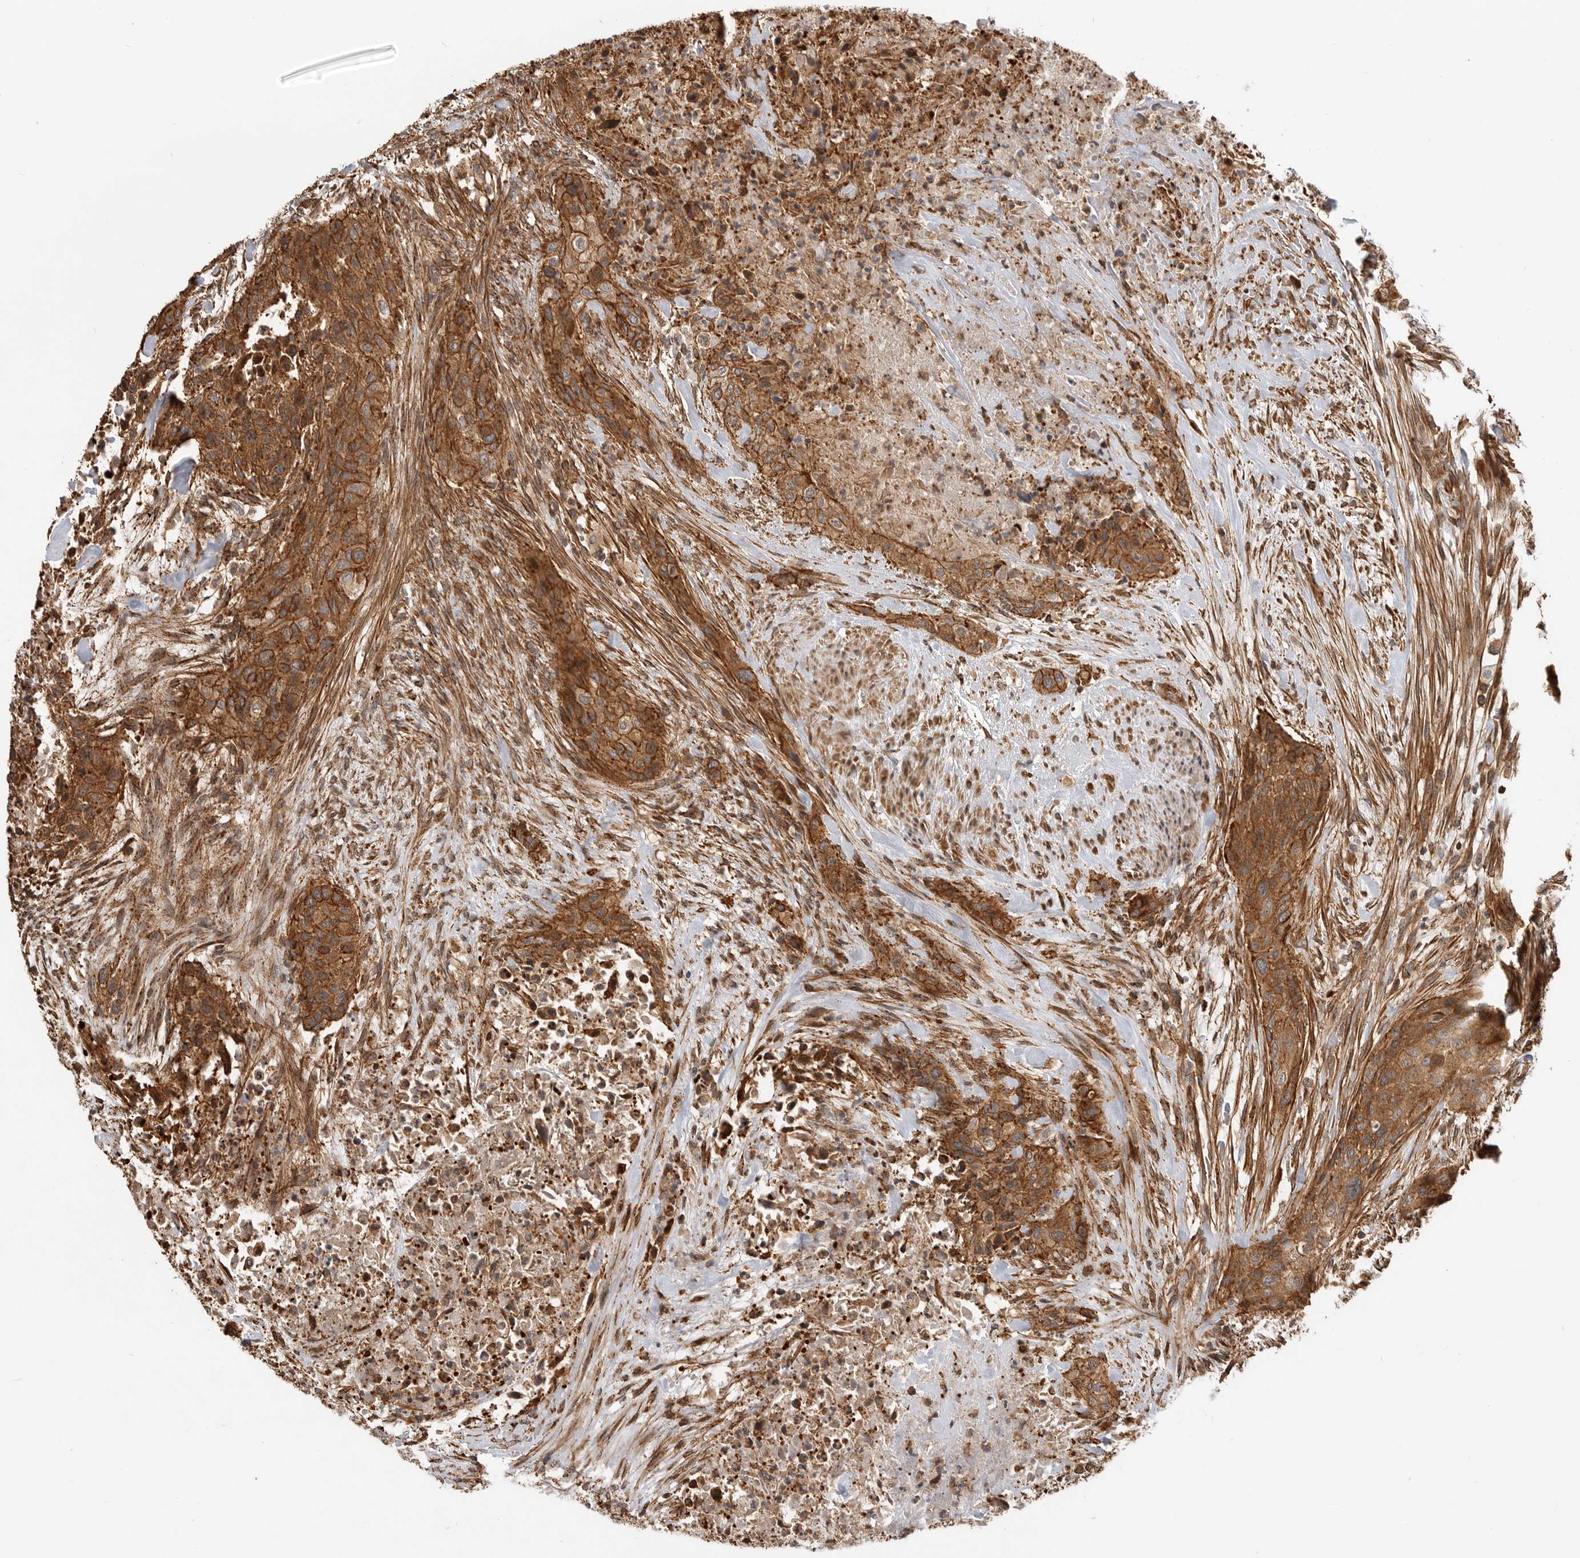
{"staining": {"intensity": "strong", "quantity": ">75%", "location": "cytoplasmic/membranous"}, "tissue": "urothelial cancer", "cell_type": "Tumor cells", "image_type": "cancer", "snomed": [{"axis": "morphology", "description": "Urothelial carcinoma, High grade"}, {"axis": "topography", "description": "Urinary bladder"}], "caption": "Human urothelial carcinoma (high-grade) stained for a protein (brown) displays strong cytoplasmic/membranous positive positivity in approximately >75% of tumor cells.", "gene": "GPATCH2", "patient": {"sex": "male", "age": 35}}